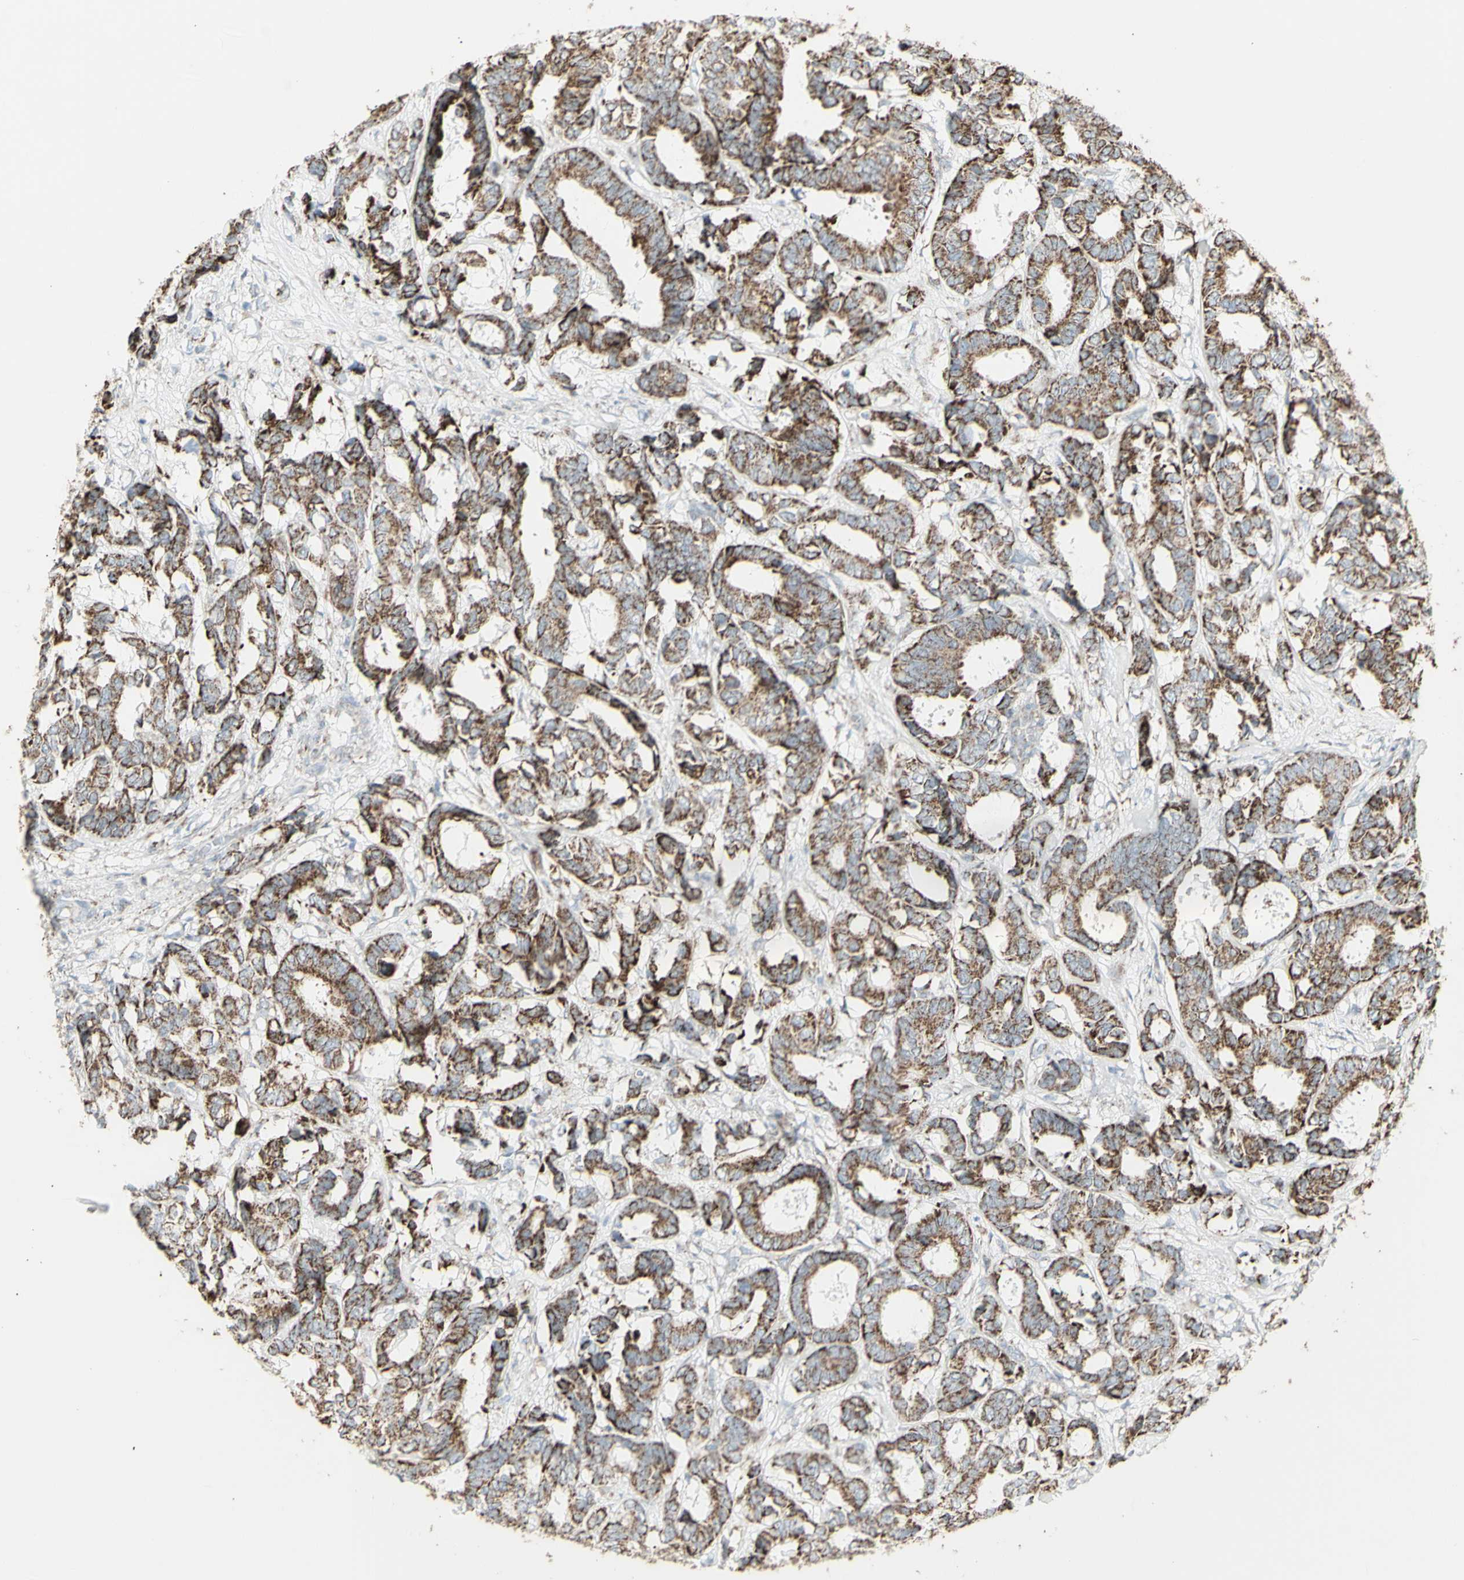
{"staining": {"intensity": "strong", "quantity": ">75%", "location": "cytoplasmic/membranous"}, "tissue": "breast cancer", "cell_type": "Tumor cells", "image_type": "cancer", "snomed": [{"axis": "morphology", "description": "Duct carcinoma"}, {"axis": "topography", "description": "Breast"}], "caption": "This is a micrograph of immunohistochemistry (IHC) staining of breast cancer (intraductal carcinoma), which shows strong staining in the cytoplasmic/membranous of tumor cells.", "gene": "PLGRKT", "patient": {"sex": "female", "age": 87}}